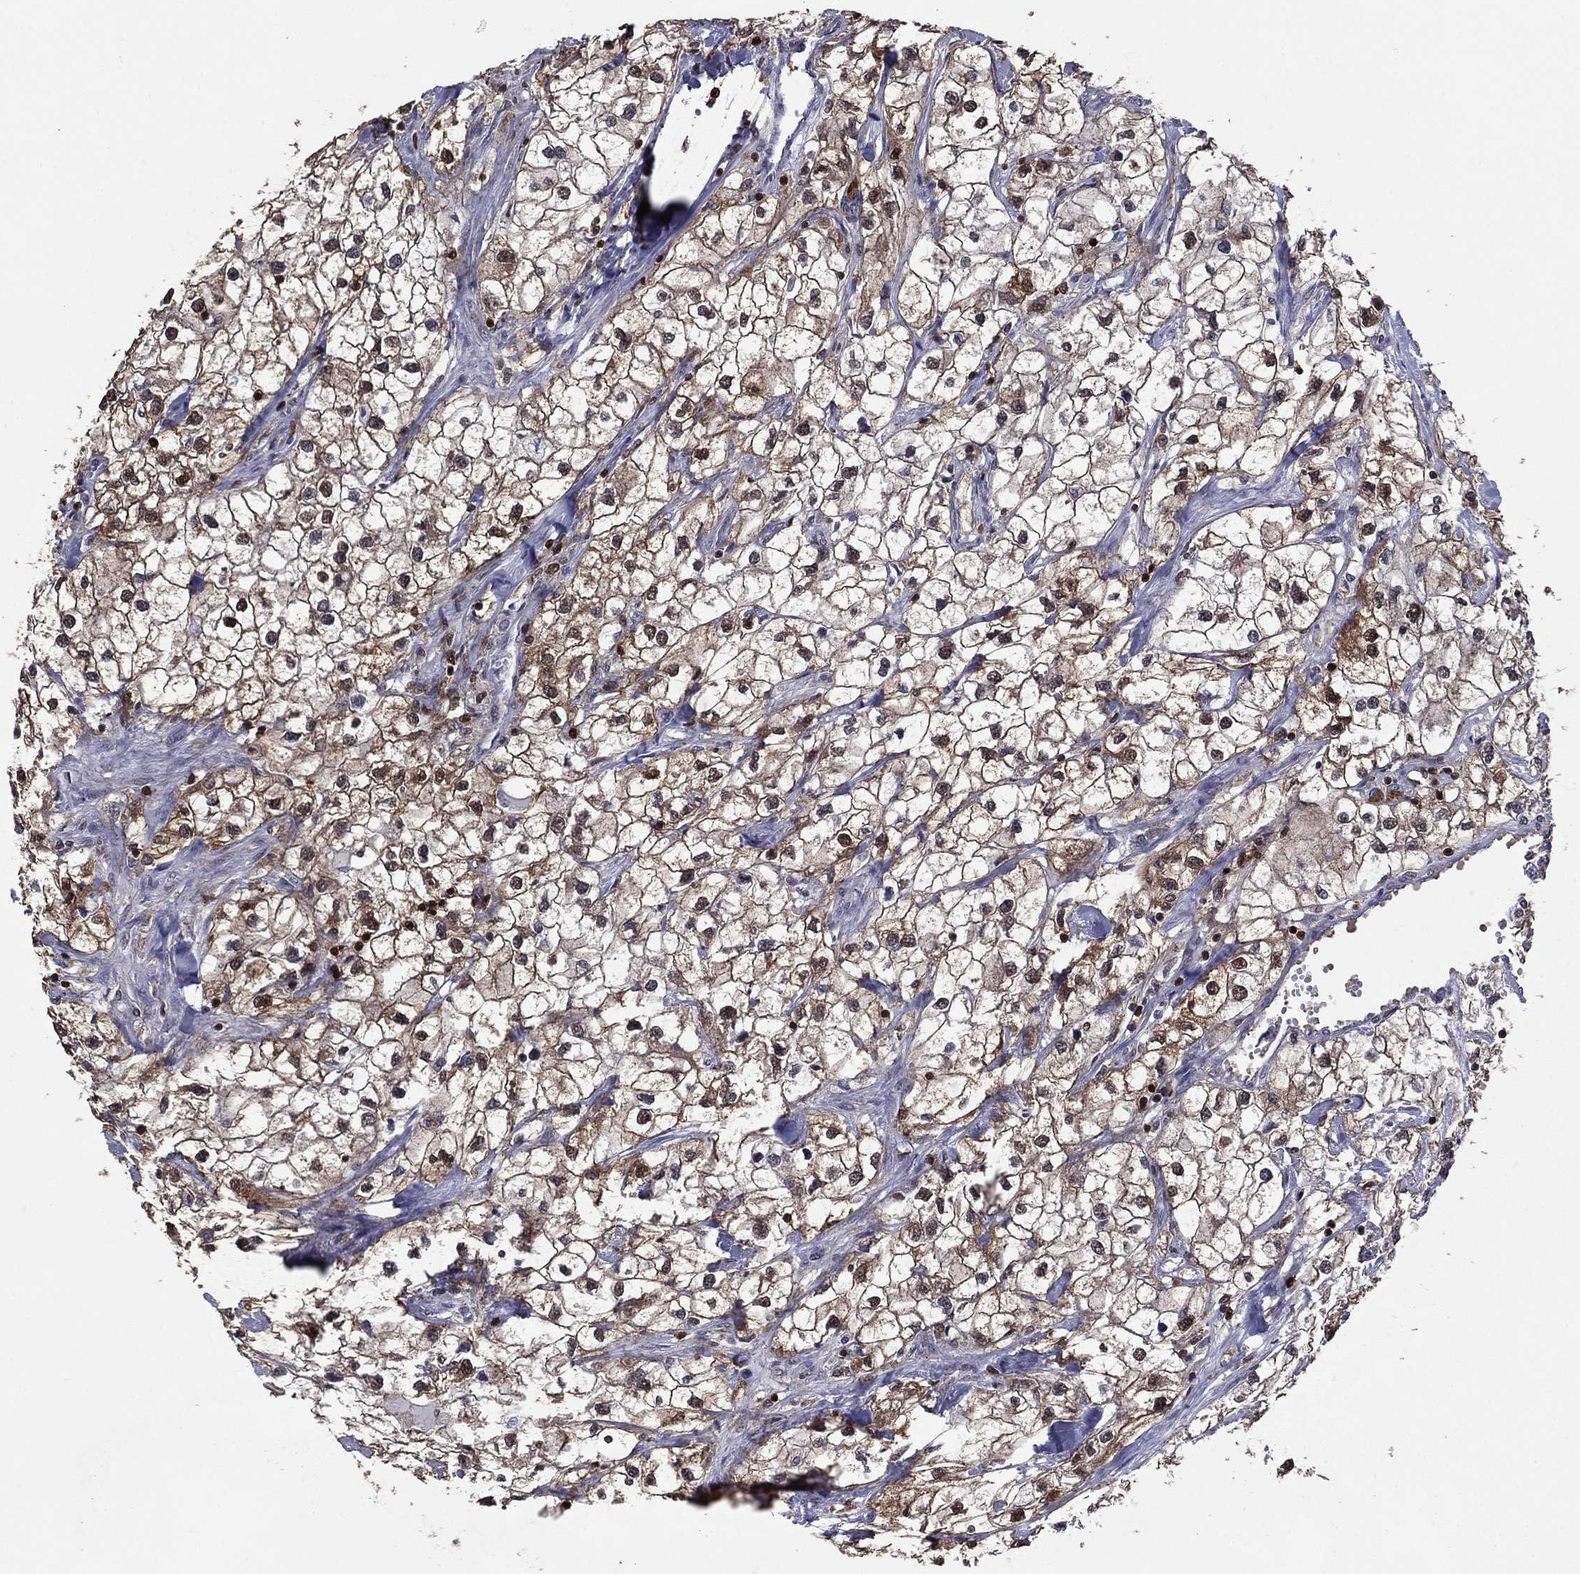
{"staining": {"intensity": "strong", "quantity": "<25%", "location": "cytoplasmic/membranous,nuclear"}, "tissue": "renal cancer", "cell_type": "Tumor cells", "image_type": "cancer", "snomed": [{"axis": "morphology", "description": "Adenocarcinoma, NOS"}, {"axis": "topography", "description": "Kidney"}], "caption": "IHC (DAB (3,3'-diaminobenzidine)) staining of human renal adenocarcinoma displays strong cytoplasmic/membranous and nuclear protein staining in approximately <25% of tumor cells.", "gene": "APPBP2", "patient": {"sex": "male", "age": 59}}